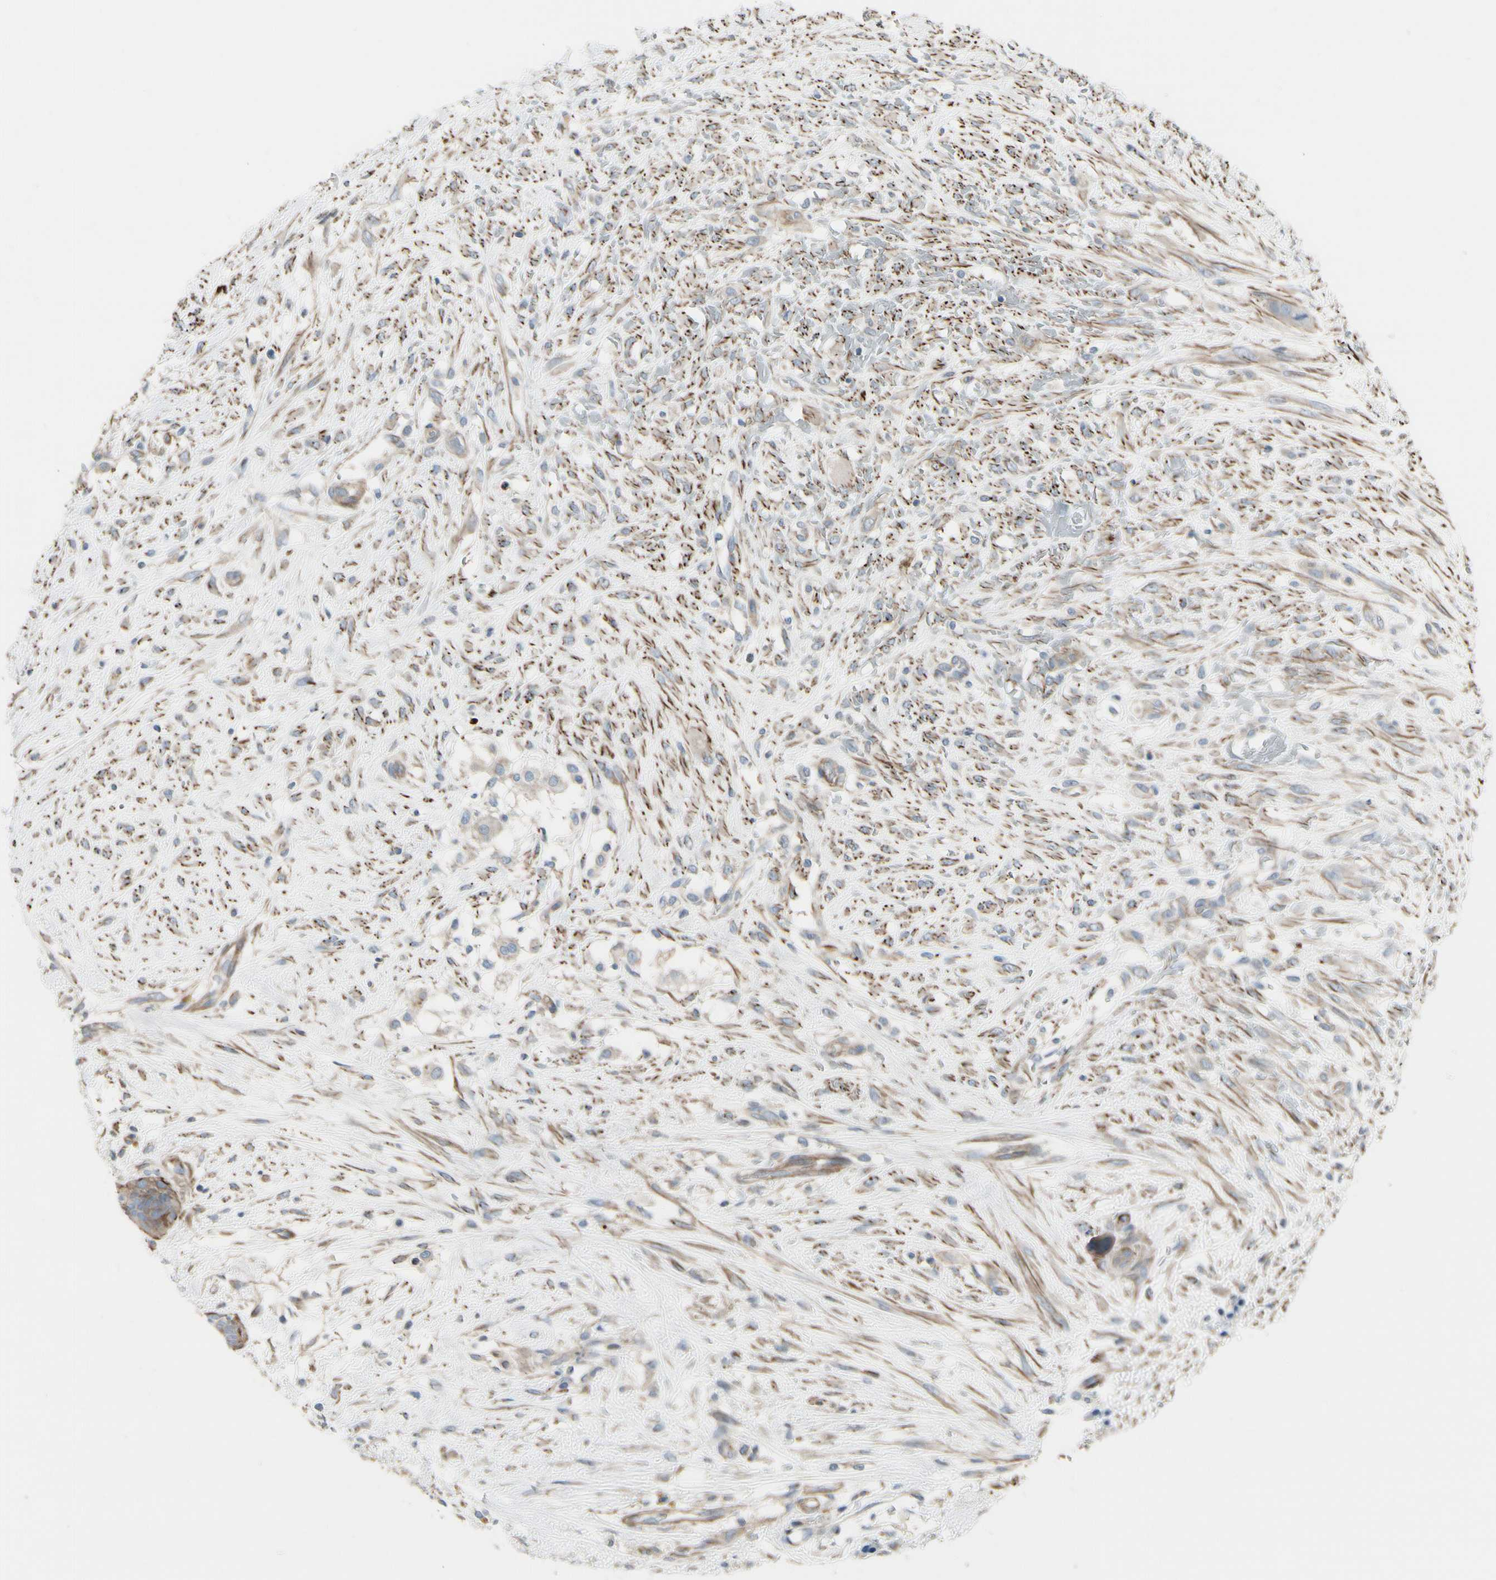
{"staining": {"intensity": "weak", "quantity": "25%-75%", "location": "cytoplasmic/membranous"}, "tissue": "breast cancer", "cell_type": "Tumor cells", "image_type": "cancer", "snomed": [{"axis": "morphology", "description": "Duct carcinoma"}, {"axis": "topography", "description": "Breast"}], "caption": "Immunohistochemistry (IHC) (DAB) staining of human breast cancer displays weak cytoplasmic/membranous protein positivity in approximately 25%-75% of tumor cells. Ihc stains the protein of interest in brown and the nuclei are stained blue.", "gene": "TPM1", "patient": {"sex": "female", "age": 40}}